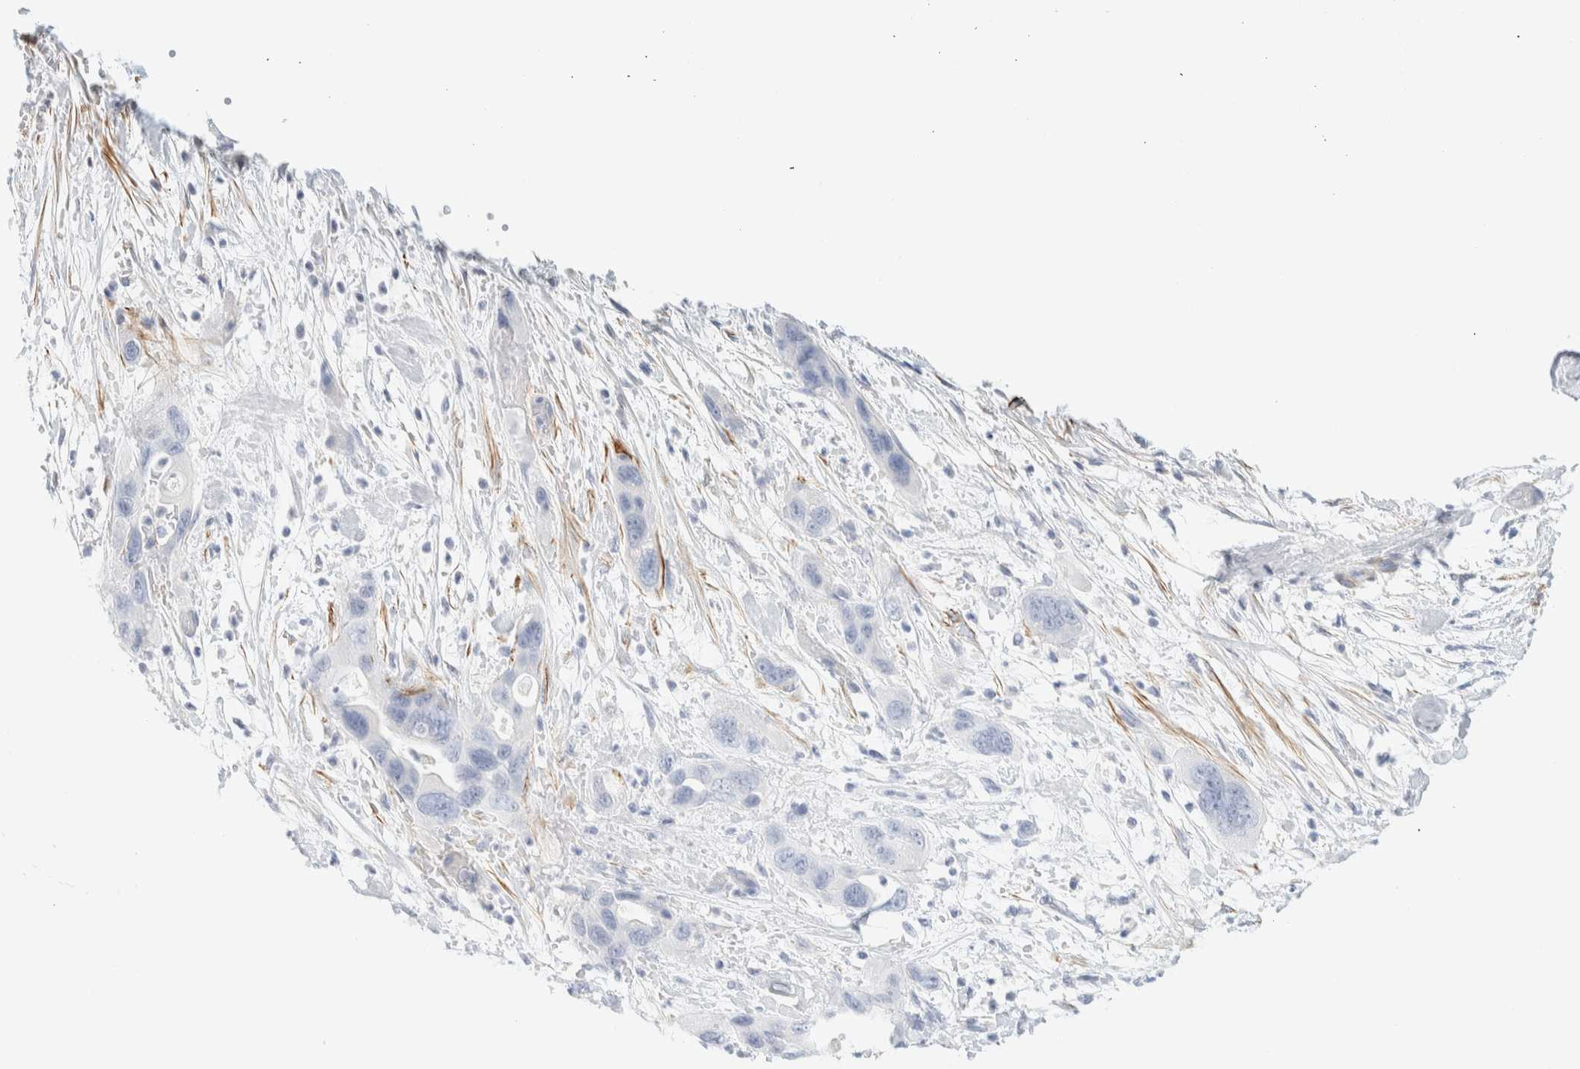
{"staining": {"intensity": "negative", "quantity": "none", "location": "none"}, "tissue": "pancreatic cancer", "cell_type": "Tumor cells", "image_type": "cancer", "snomed": [{"axis": "morphology", "description": "Adenocarcinoma, NOS"}, {"axis": "topography", "description": "Pancreas"}], "caption": "Immunohistochemistry (IHC) of human pancreatic cancer reveals no expression in tumor cells.", "gene": "AFMID", "patient": {"sex": "female", "age": 71}}